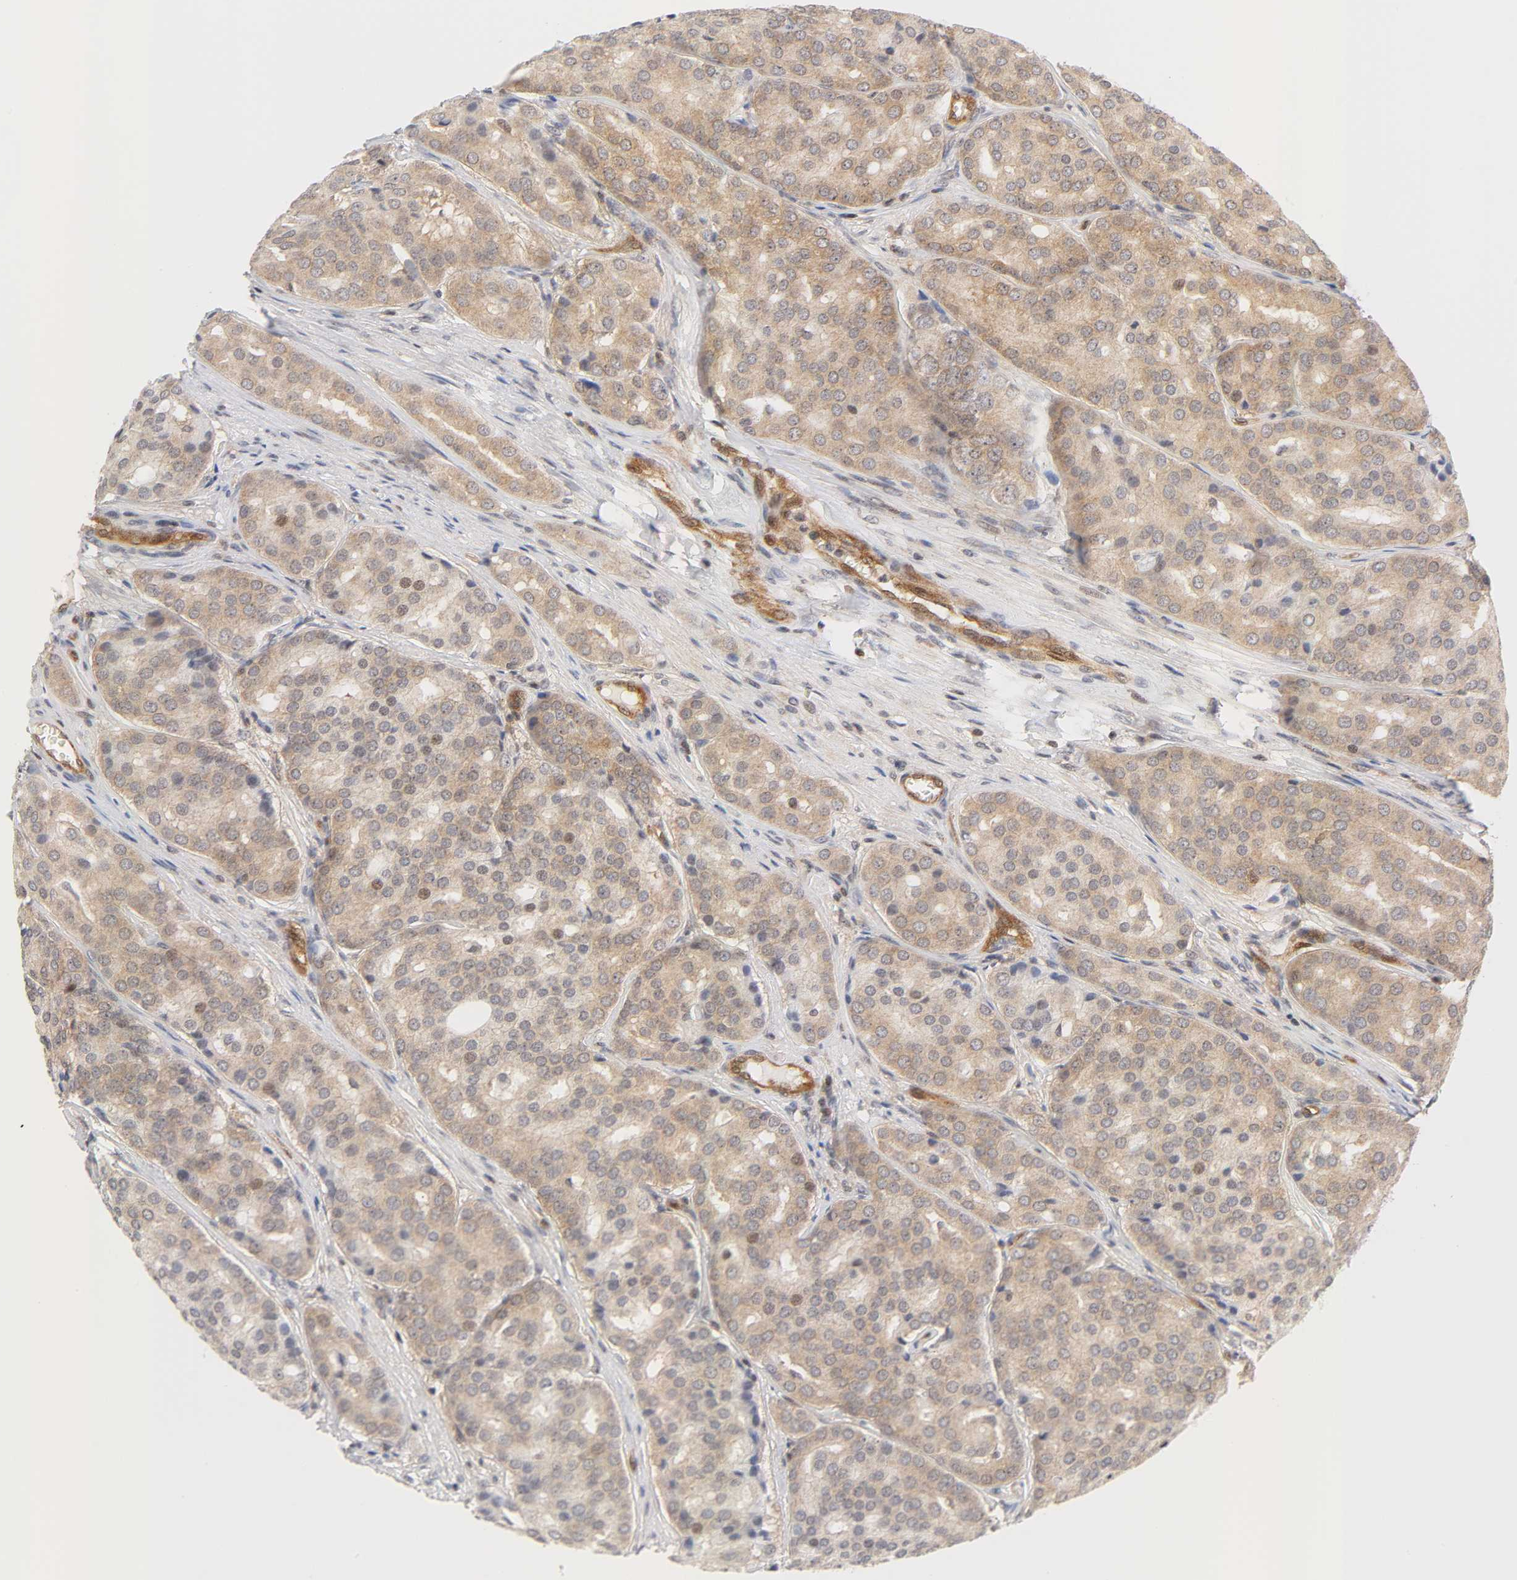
{"staining": {"intensity": "weak", "quantity": ">75%", "location": "cytoplasmic/membranous,nuclear"}, "tissue": "prostate cancer", "cell_type": "Tumor cells", "image_type": "cancer", "snomed": [{"axis": "morphology", "description": "Adenocarcinoma, High grade"}, {"axis": "topography", "description": "Prostate"}], "caption": "A photomicrograph of human prostate cancer (high-grade adenocarcinoma) stained for a protein demonstrates weak cytoplasmic/membranous and nuclear brown staining in tumor cells. Nuclei are stained in blue.", "gene": "CDC37", "patient": {"sex": "male", "age": 64}}